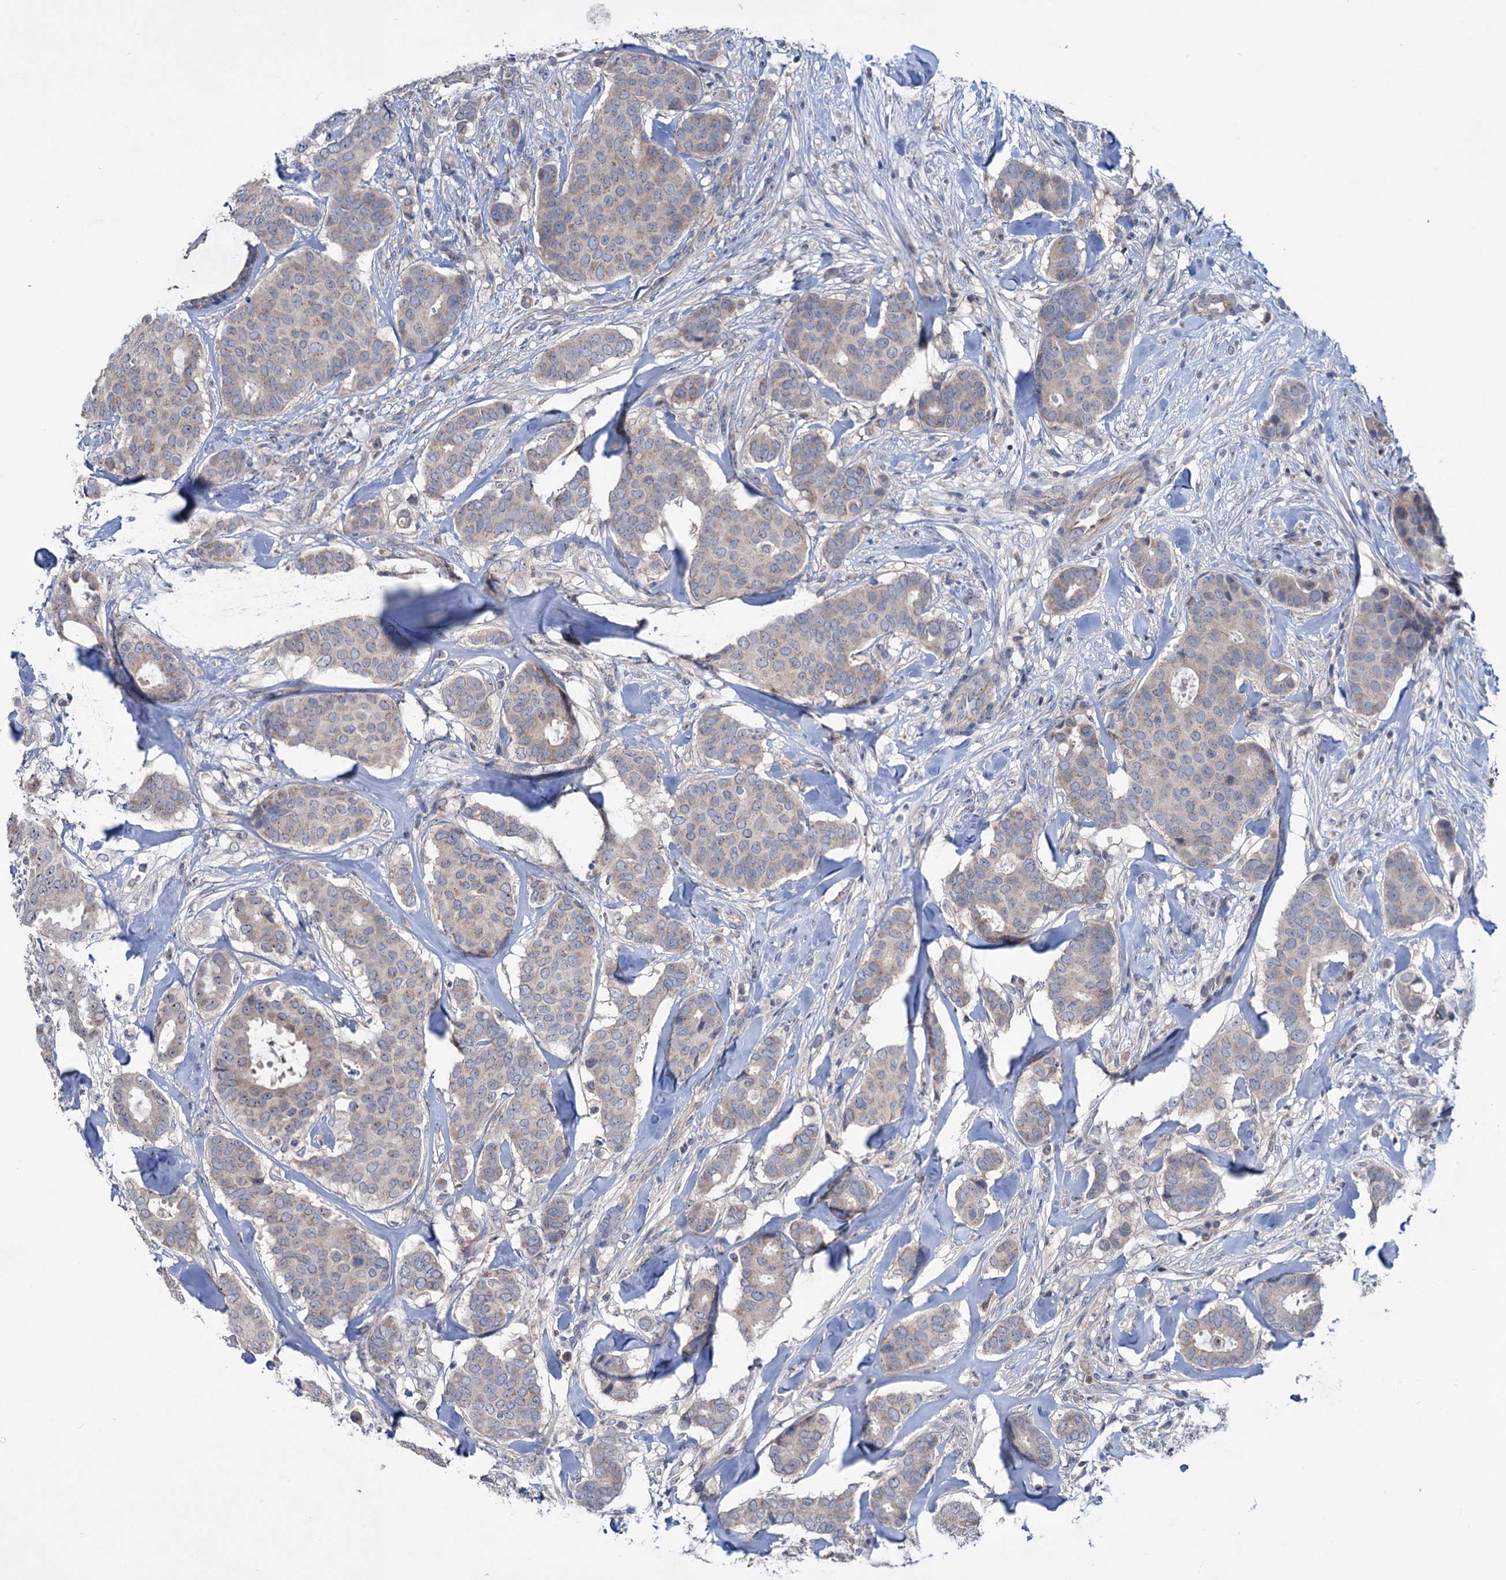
{"staining": {"intensity": "weak", "quantity": "<25%", "location": "cytoplasmic/membranous"}, "tissue": "breast cancer", "cell_type": "Tumor cells", "image_type": "cancer", "snomed": [{"axis": "morphology", "description": "Duct carcinoma"}, {"axis": "topography", "description": "Breast"}], "caption": "IHC of human breast invasive ductal carcinoma displays no positivity in tumor cells.", "gene": "HTR3B", "patient": {"sex": "female", "age": 75}}